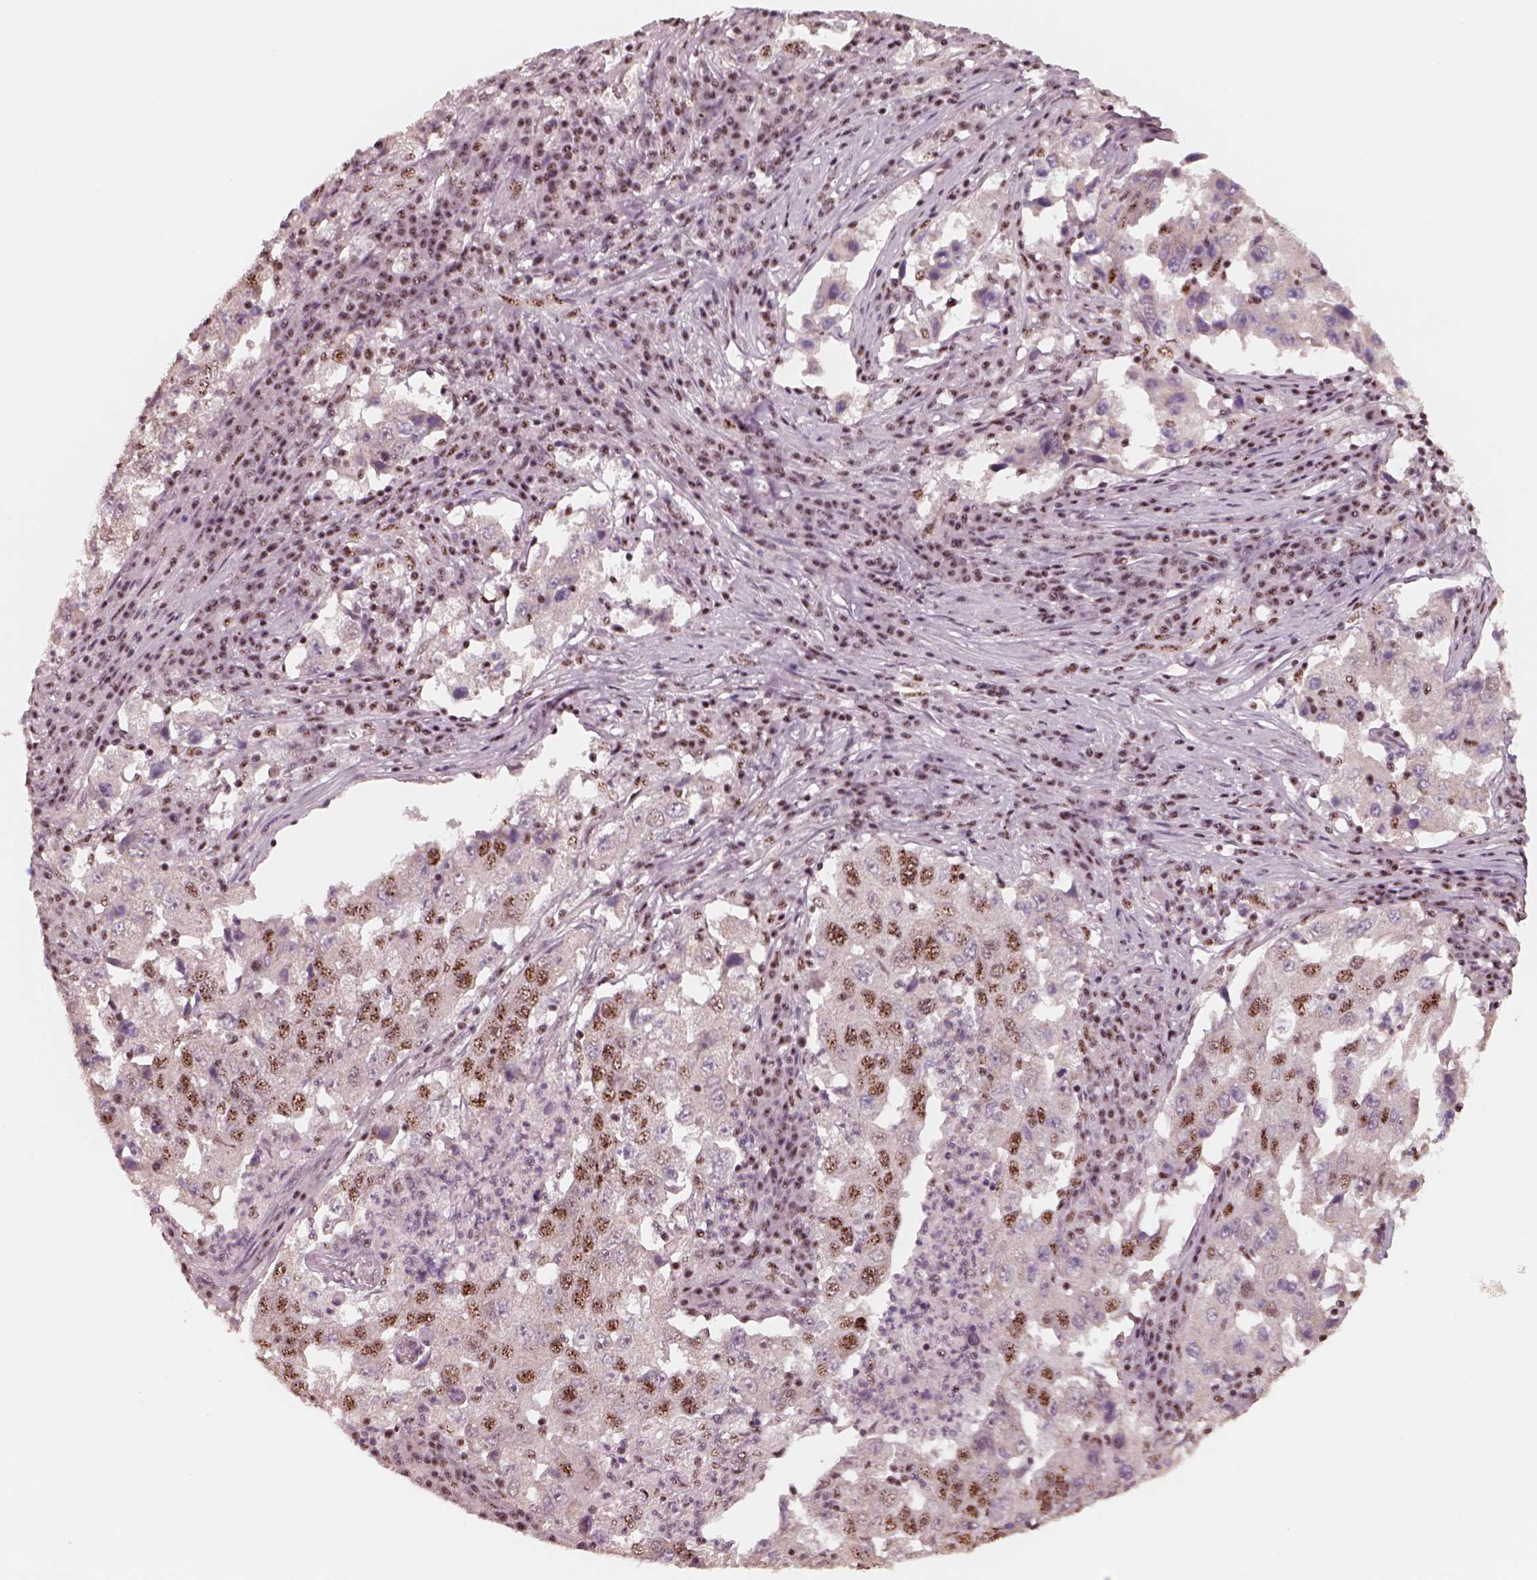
{"staining": {"intensity": "moderate", "quantity": "25%-75%", "location": "nuclear"}, "tissue": "lung cancer", "cell_type": "Tumor cells", "image_type": "cancer", "snomed": [{"axis": "morphology", "description": "Adenocarcinoma, NOS"}, {"axis": "topography", "description": "Lung"}], "caption": "IHC (DAB (3,3'-diaminobenzidine)) staining of adenocarcinoma (lung) exhibits moderate nuclear protein positivity in about 25%-75% of tumor cells.", "gene": "ATXN7L3", "patient": {"sex": "male", "age": 73}}